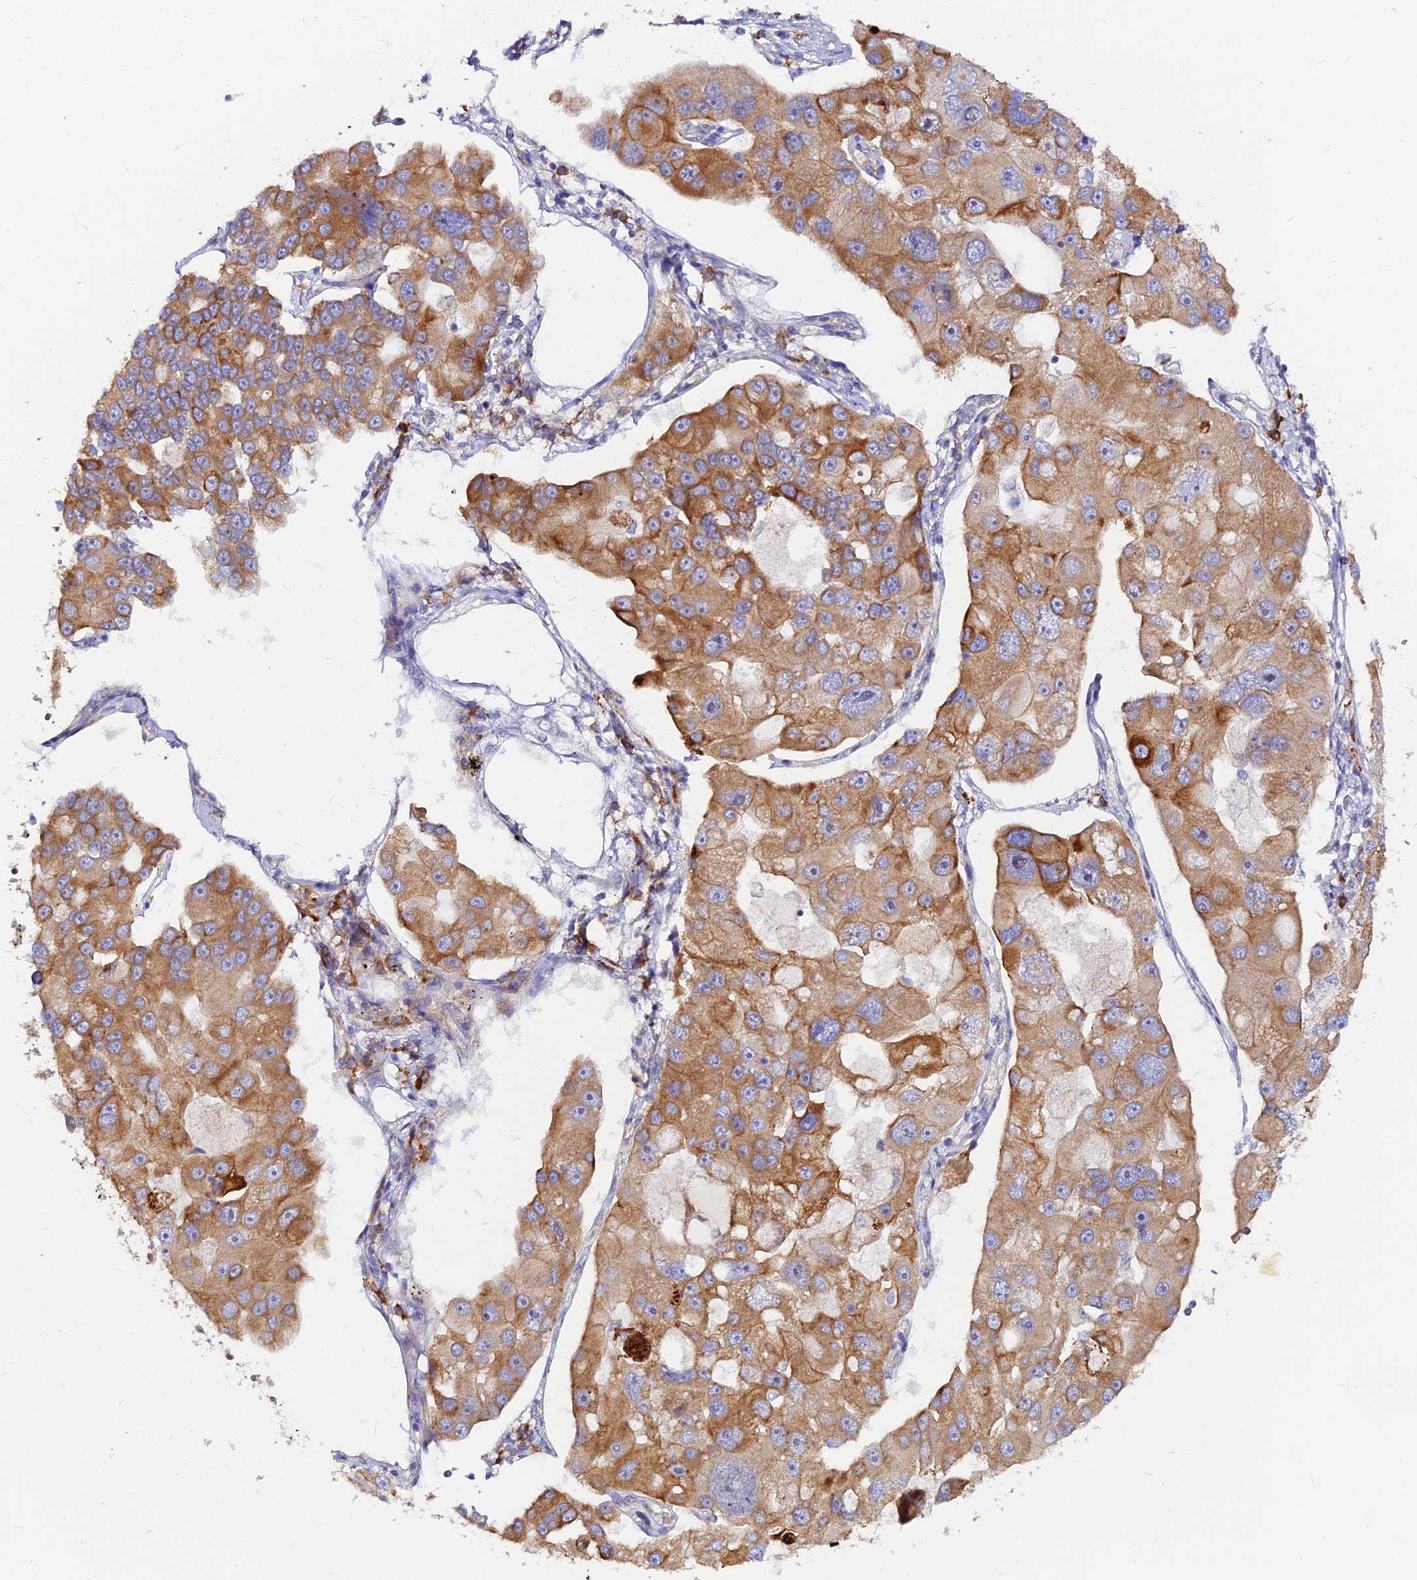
{"staining": {"intensity": "moderate", "quantity": ">75%", "location": "cytoplasmic/membranous"}, "tissue": "lung cancer", "cell_type": "Tumor cells", "image_type": "cancer", "snomed": [{"axis": "morphology", "description": "Adenocarcinoma, NOS"}, {"axis": "topography", "description": "Lung"}], "caption": "High-magnification brightfield microscopy of lung cancer stained with DAB (brown) and counterstained with hematoxylin (blue). tumor cells exhibit moderate cytoplasmic/membranous expression is identified in approximately>75% of cells.", "gene": "DENND2D", "patient": {"sex": "female", "age": 54}}